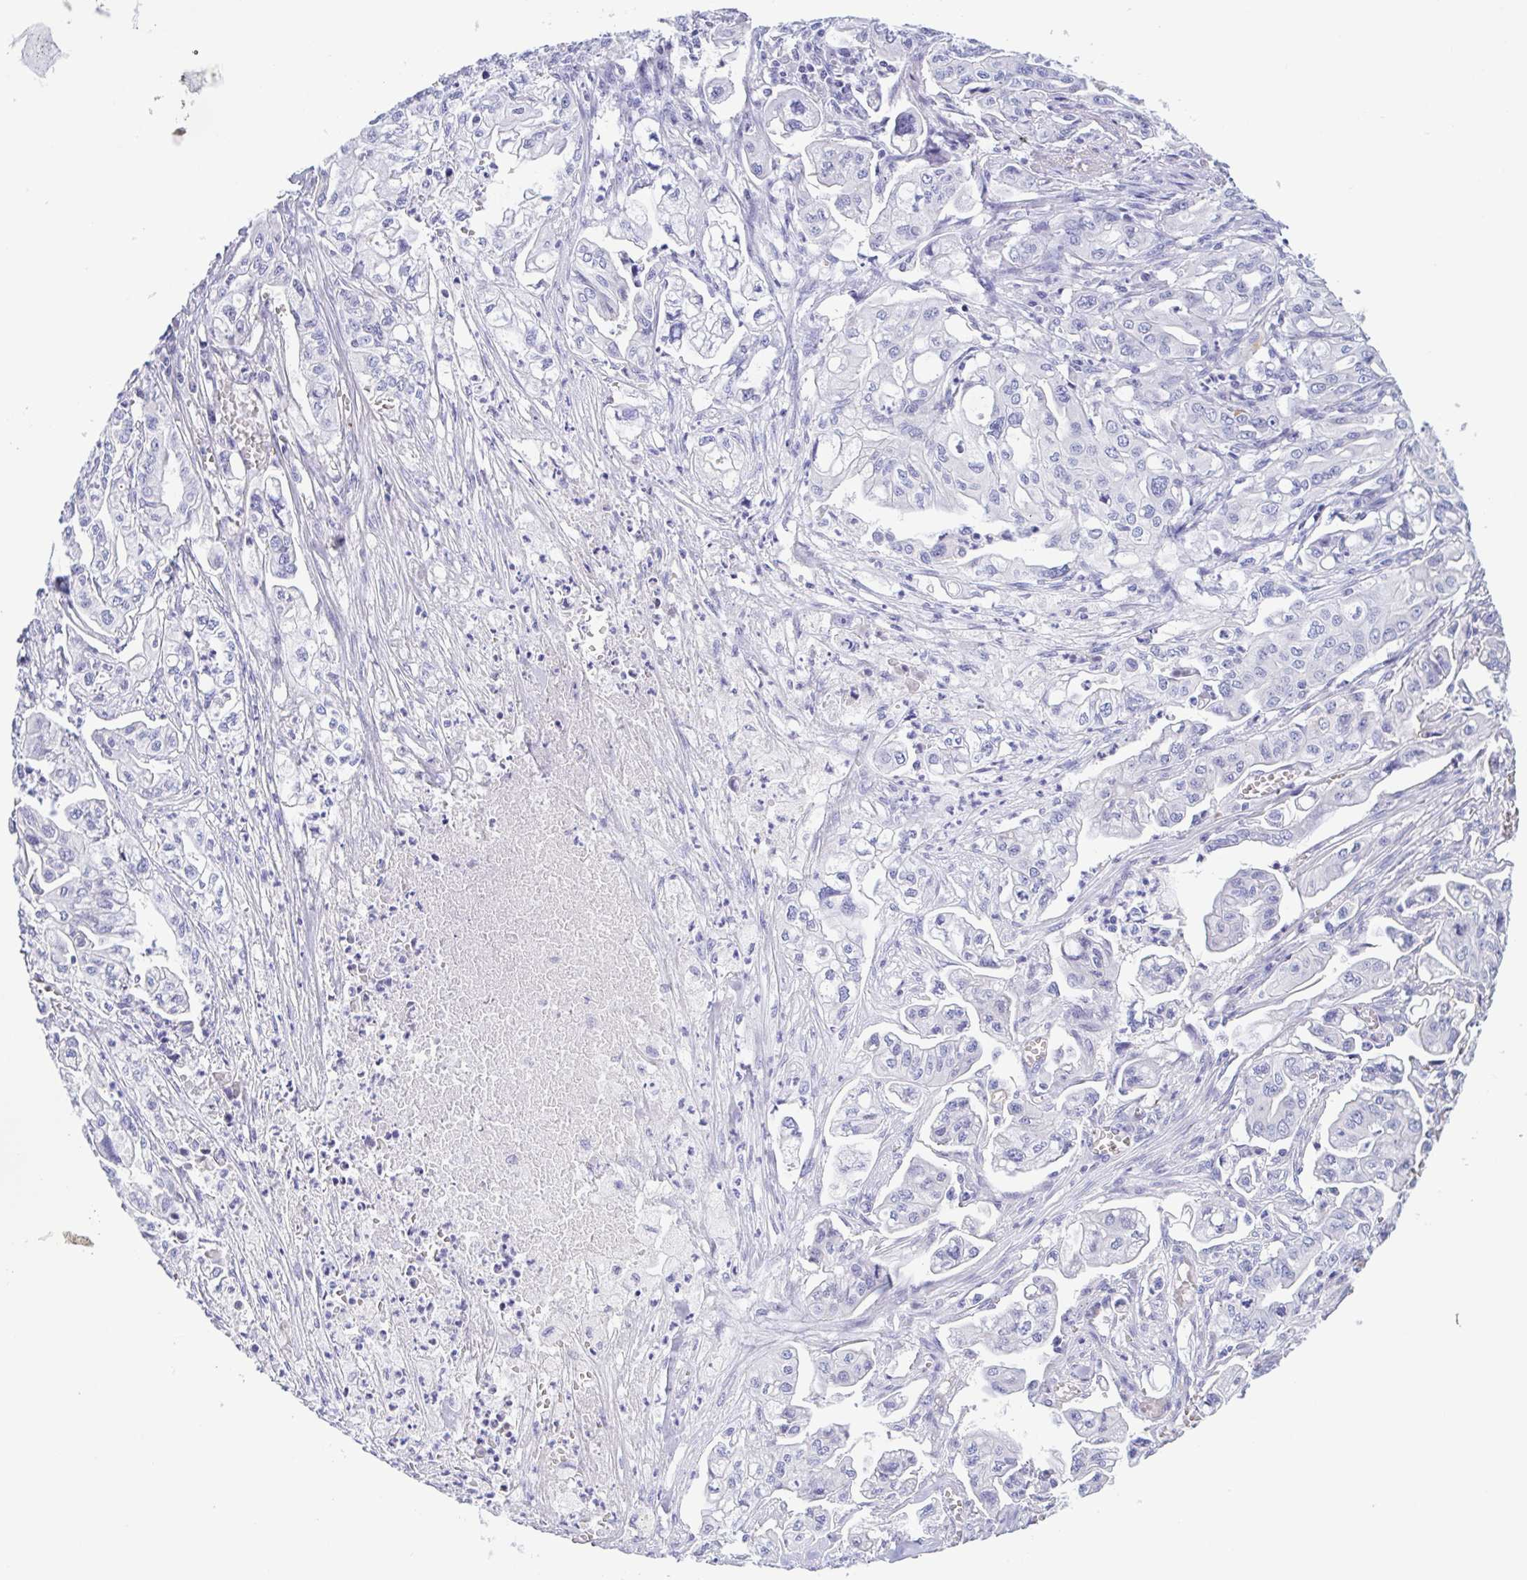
{"staining": {"intensity": "negative", "quantity": "none", "location": "none"}, "tissue": "pancreatic cancer", "cell_type": "Tumor cells", "image_type": "cancer", "snomed": [{"axis": "morphology", "description": "Adenocarcinoma, NOS"}, {"axis": "topography", "description": "Pancreas"}], "caption": "Immunohistochemistry (IHC) image of human pancreatic cancer (adenocarcinoma) stained for a protein (brown), which displays no staining in tumor cells.", "gene": "TREH", "patient": {"sex": "male", "age": 68}}